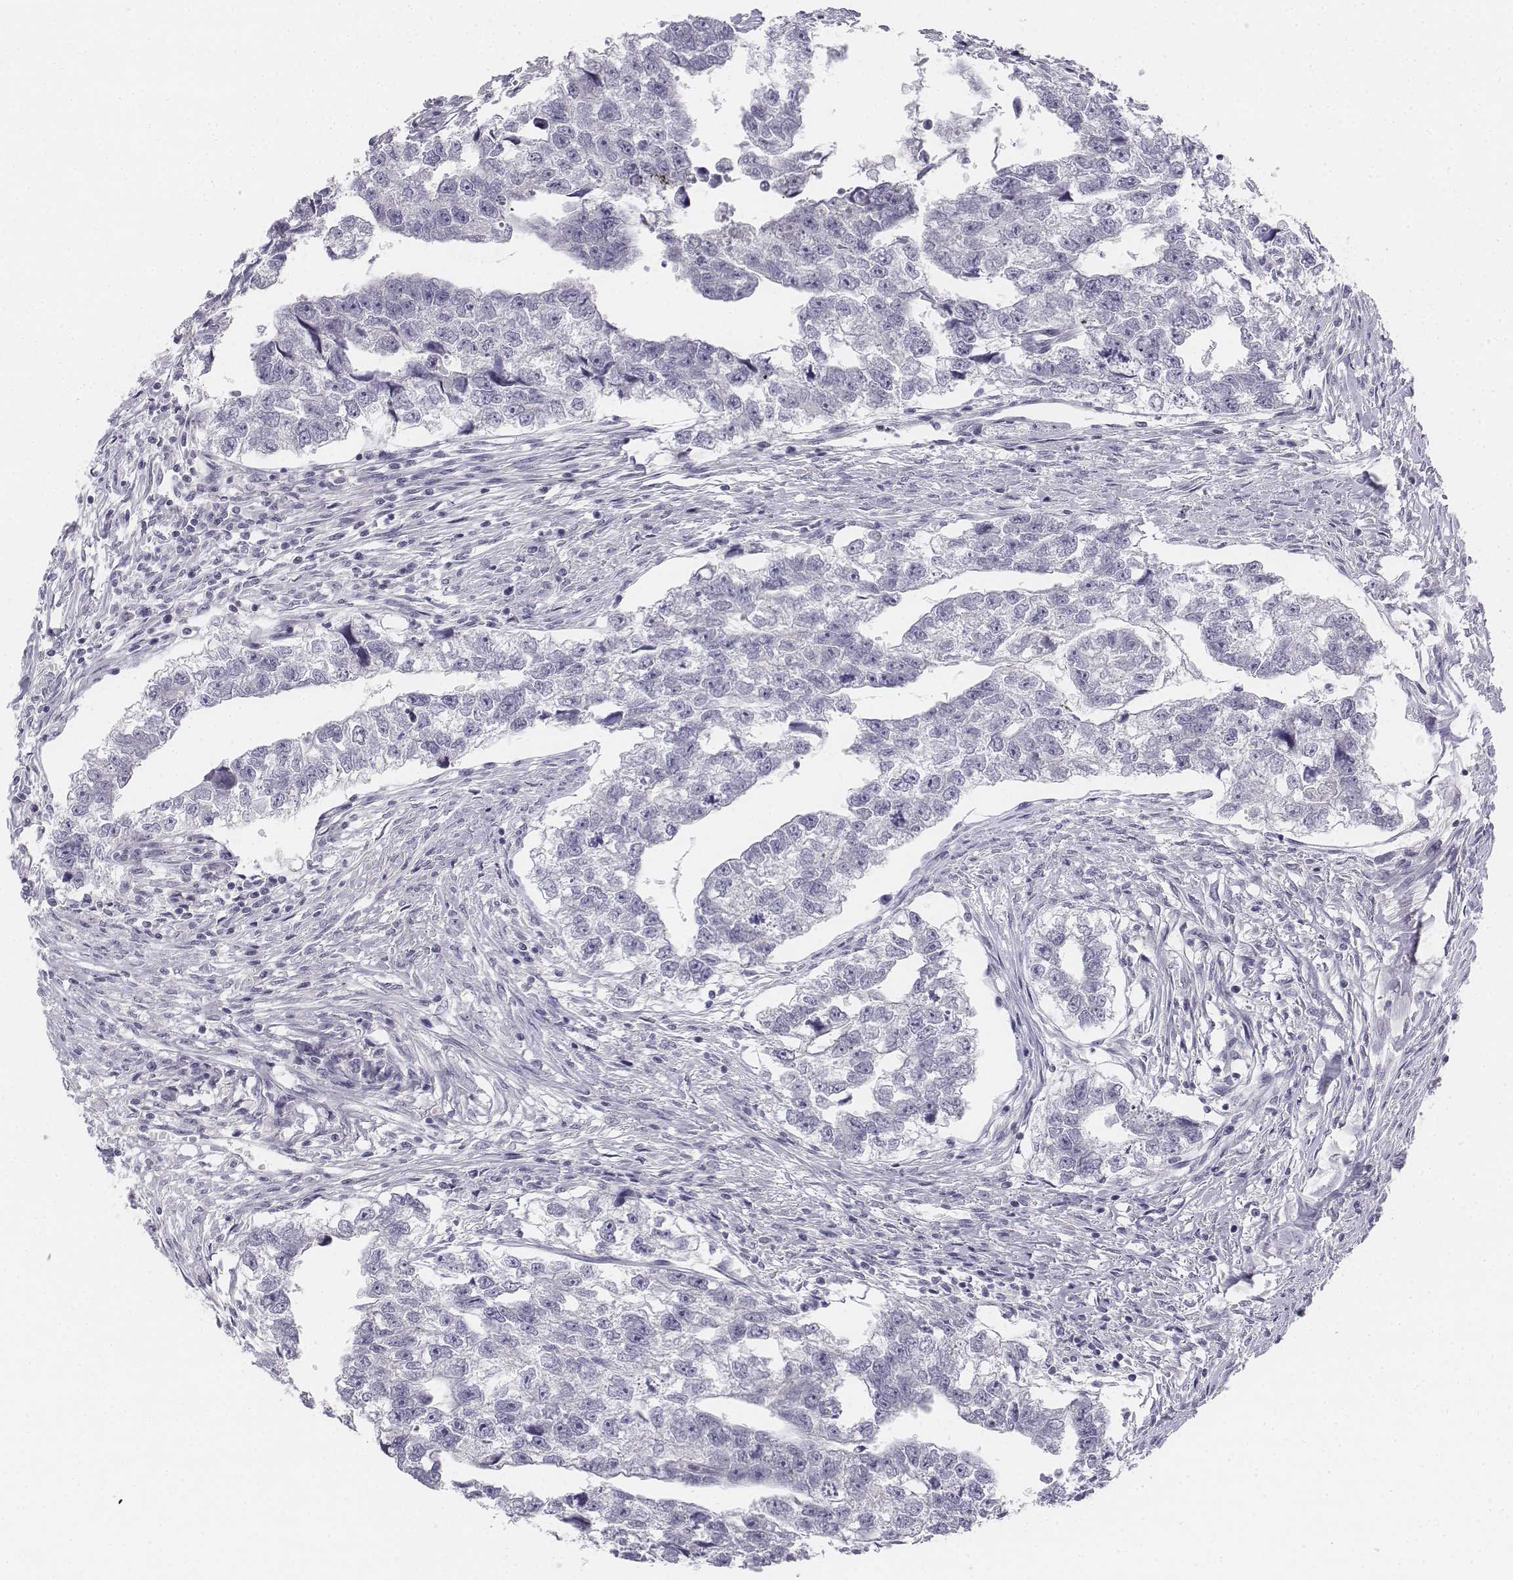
{"staining": {"intensity": "negative", "quantity": "none", "location": "none"}, "tissue": "testis cancer", "cell_type": "Tumor cells", "image_type": "cancer", "snomed": [{"axis": "morphology", "description": "Carcinoma, Embryonal, NOS"}, {"axis": "morphology", "description": "Teratoma, malignant, NOS"}, {"axis": "topography", "description": "Testis"}], "caption": "The image reveals no significant positivity in tumor cells of testis cancer (teratoma (malignant)).", "gene": "UCN2", "patient": {"sex": "male", "age": 44}}